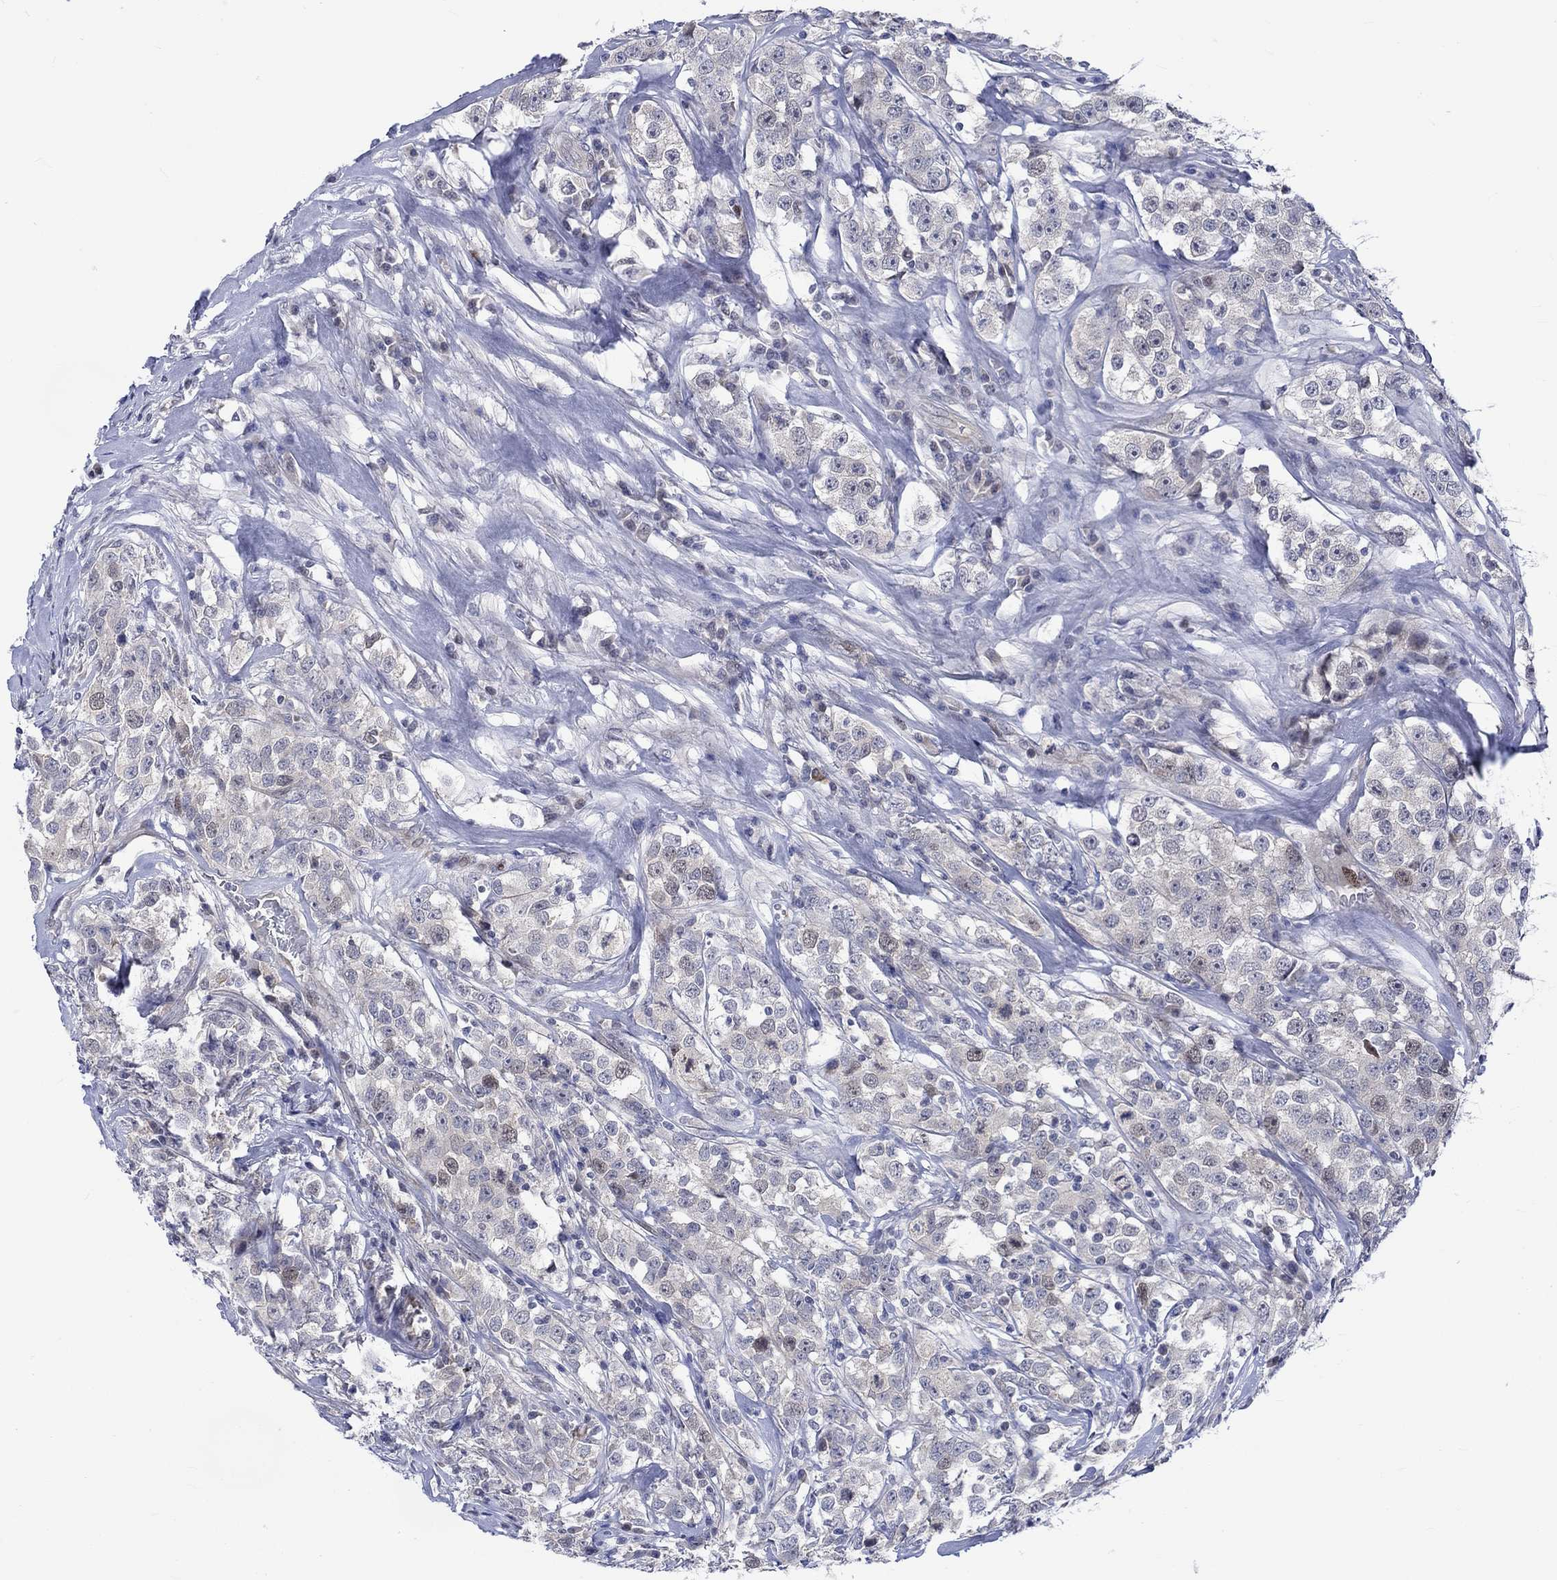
{"staining": {"intensity": "weak", "quantity": "<25%", "location": "nuclear"}, "tissue": "testis cancer", "cell_type": "Tumor cells", "image_type": "cancer", "snomed": [{"axis": "morphology", "description": "Seminoma, NOS"}, {"axis": "topography", "description": "Testis"}], "caption": "Immunohistochemical staining of human testis cancer demonstrates no significant expression in tumor cells.", "gene": "E2F8", "patient": {"sex": "male", "age": 59}}